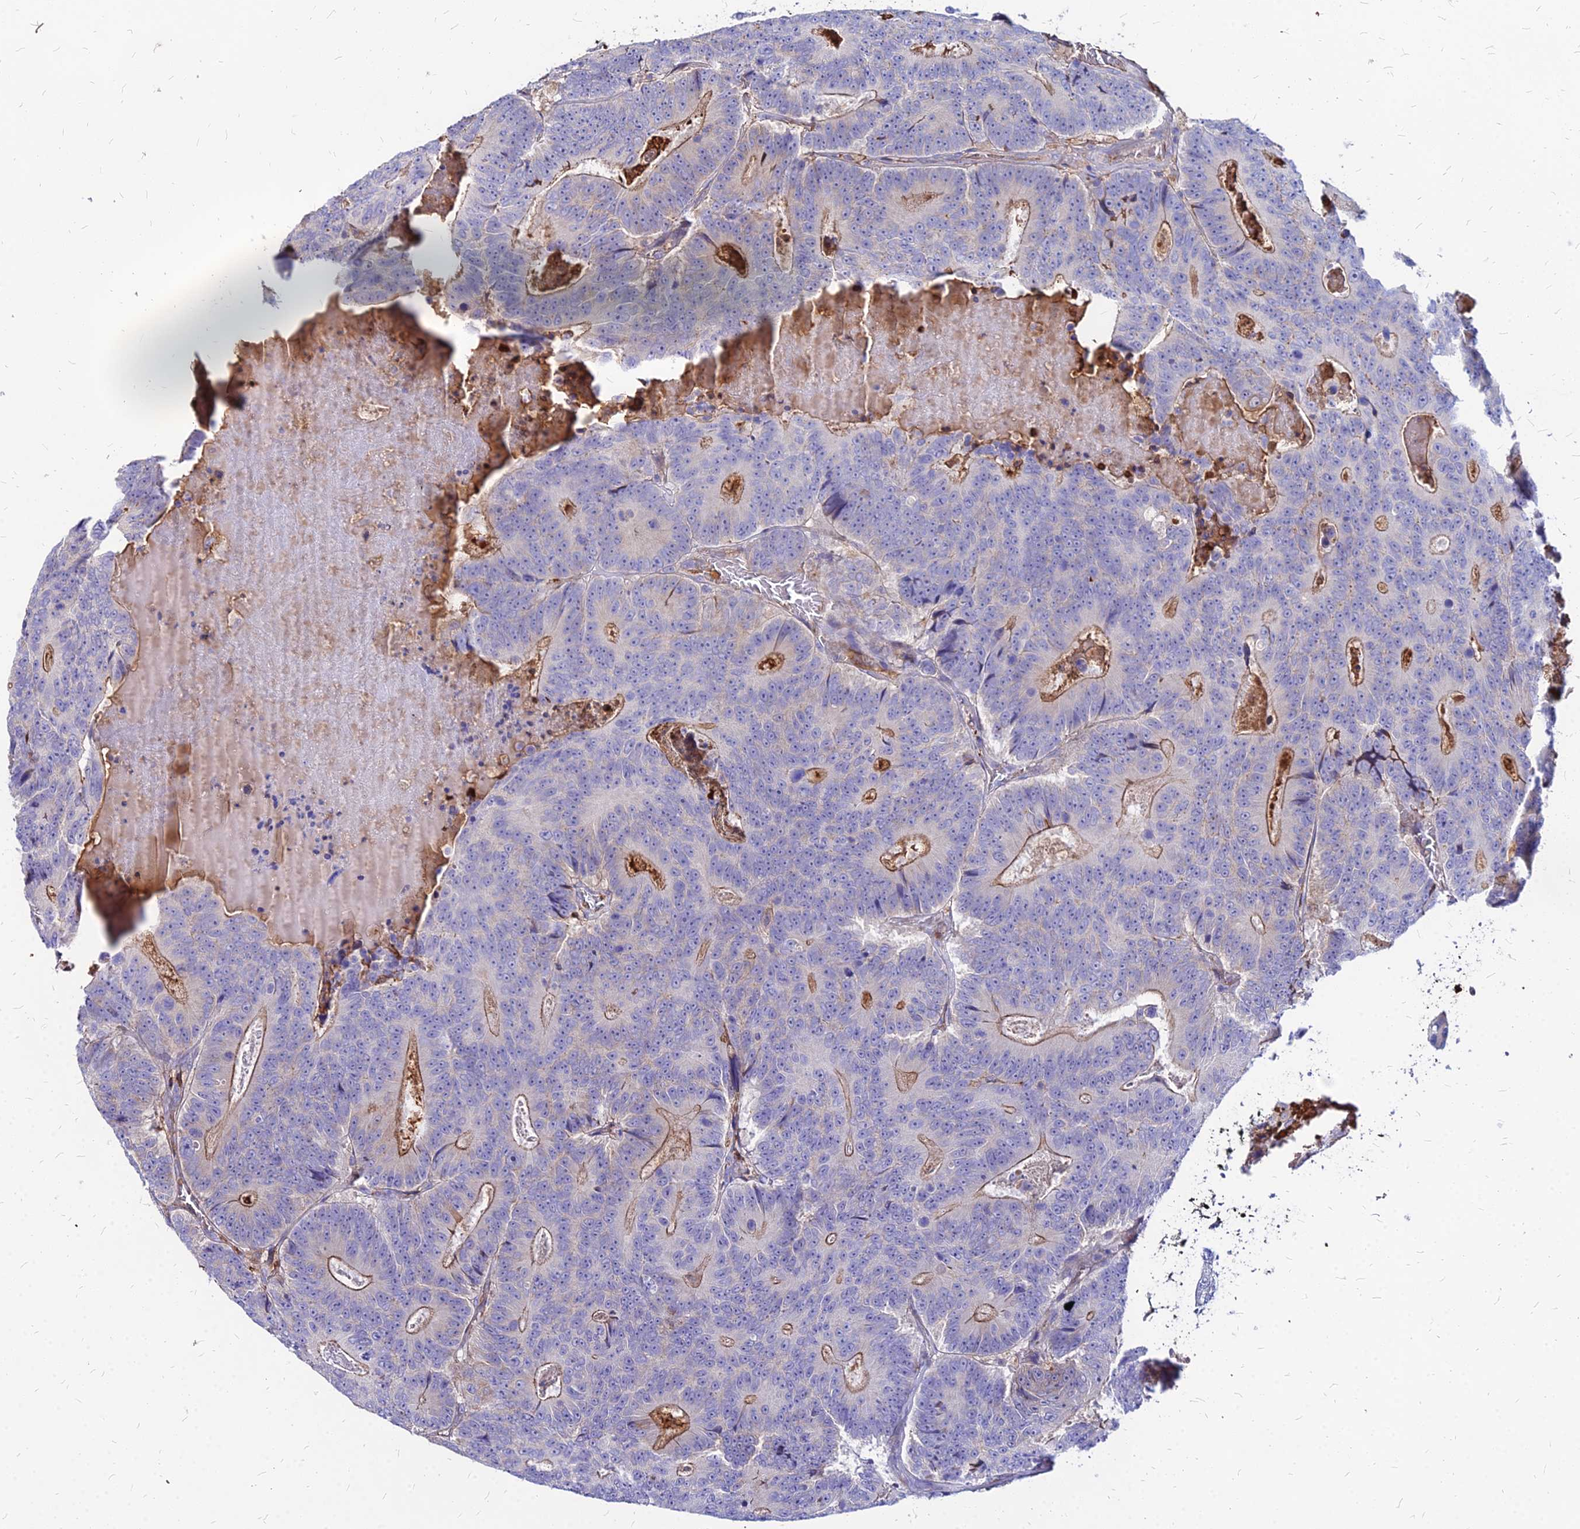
{"staining": {"intensity": "negative", "quantity": "none", "location": "none"}, "tissue": "colorectal cancer", "cell_type": "Tumor cells", "image_type": "cancer", "snomed": [{"axis": "morphology", "description": "Adenocarcinoma, NOS"}, {"axis": "topography", "description": "Colon"}], "caption": "High magnification brightfield microscopy of colorectal cancer stained with DAB (3,3'-diaminobenzidine) (brown) and counterstained with hematoxylin (blue): tumor cells show no significant expression.", "gene": "ACSM6", "patient": {"sex": "male", "age": 83}}